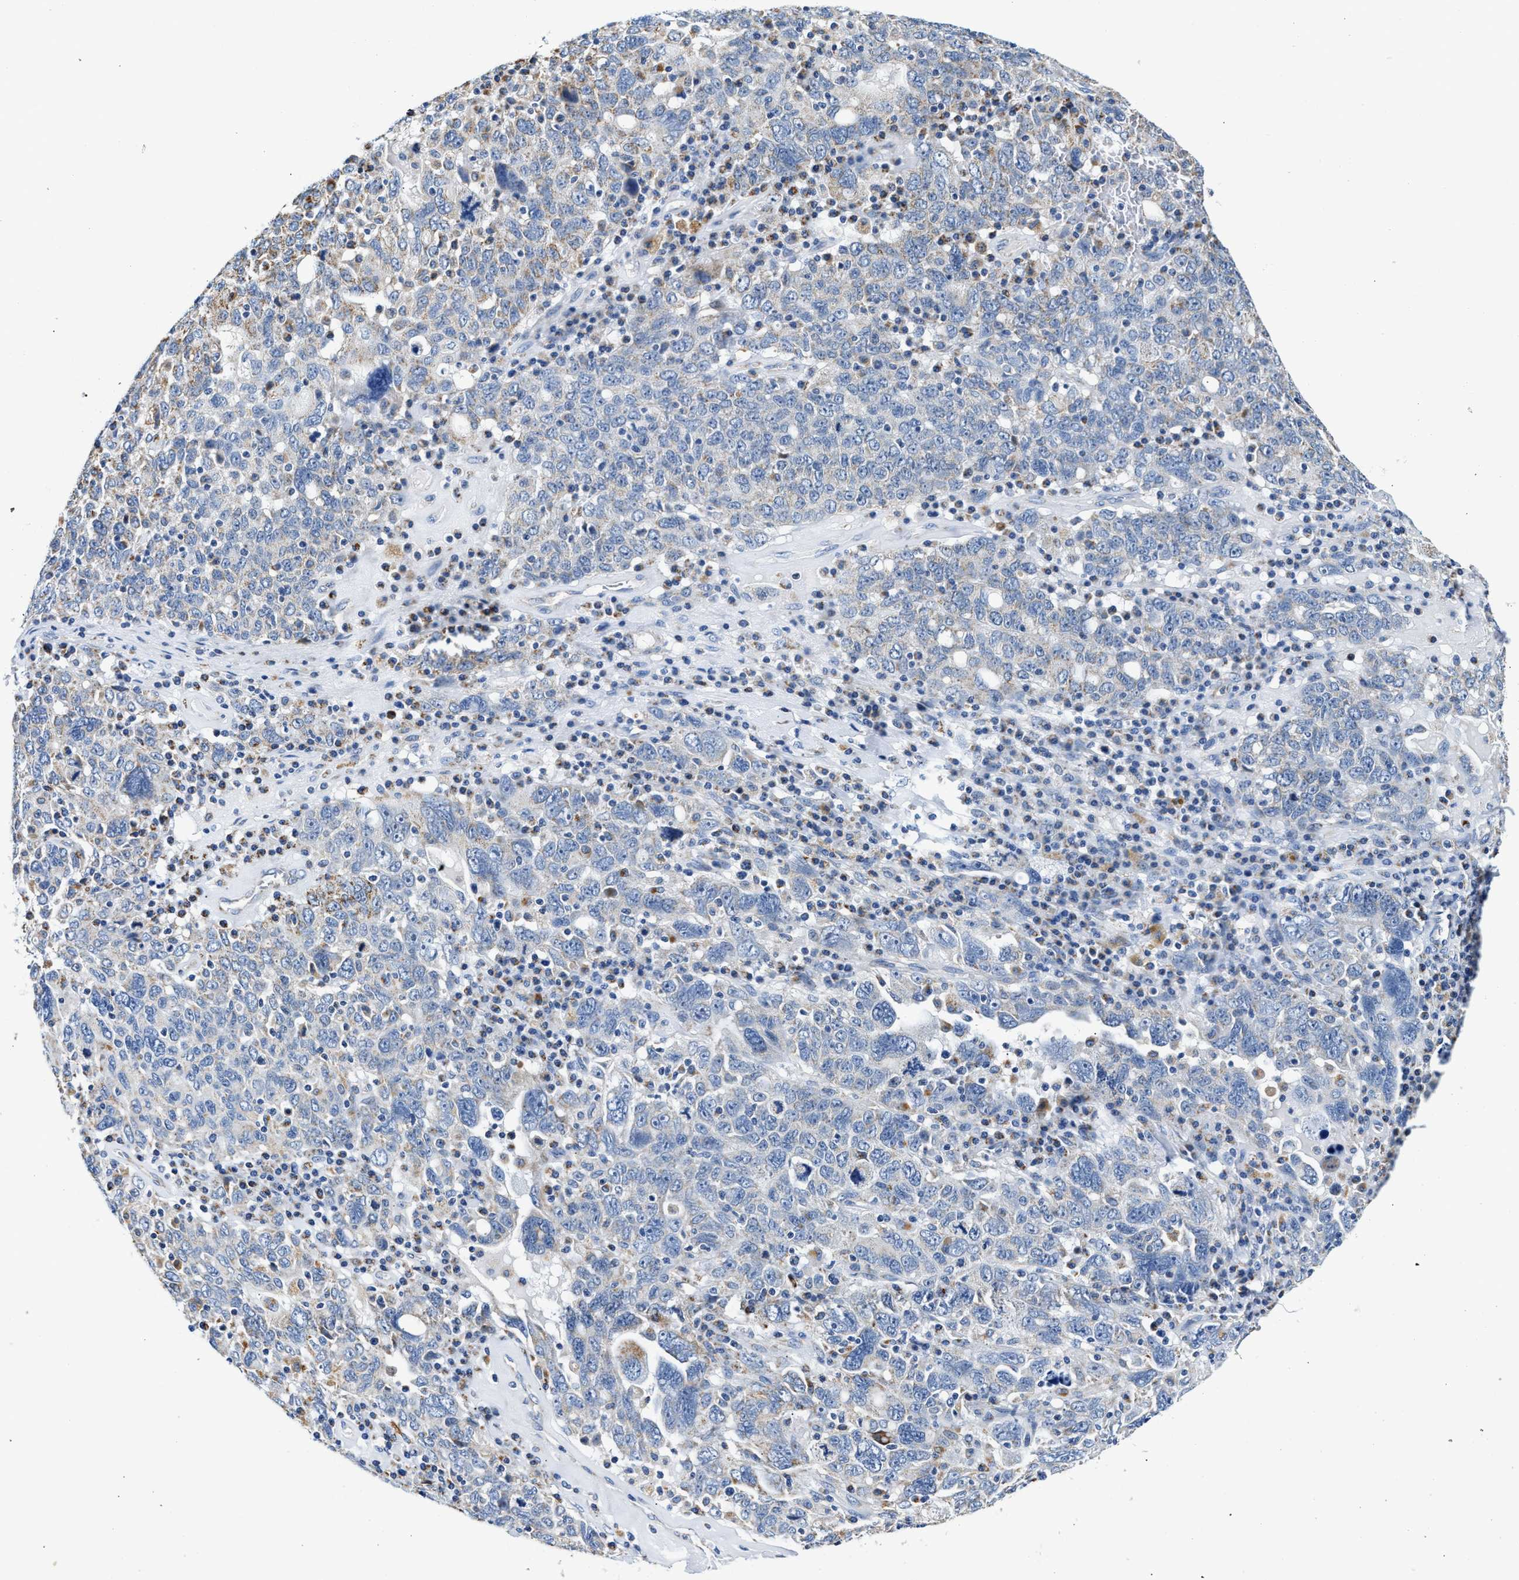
{"staining": {"intensity": "negative", "quantity": "none", "location": "none"}, "tissue": "ovarian cancer", "cell_type": "Tumor cells", "image_type": "cancer", "snomed": [{"axis": "morphology", "description": "Carcinoma, endometroid"}, {"axis": "topography", "description": "Ovary"}], "caption": "High magnification brightfield microscopy of ovarian cancer stained with DAB (3,3'-diaminobenzidine) (brown) and counterstained with hematoxylin (blue): tumor cells show no significant expression. (DAB (3,3'-diaminobenzidine) immunohistochemistry (IHC) visualized using brightfield microscopy, high magnification).", "gene": "ACADVL", "patient": {"sex": "female", "age": 62}}